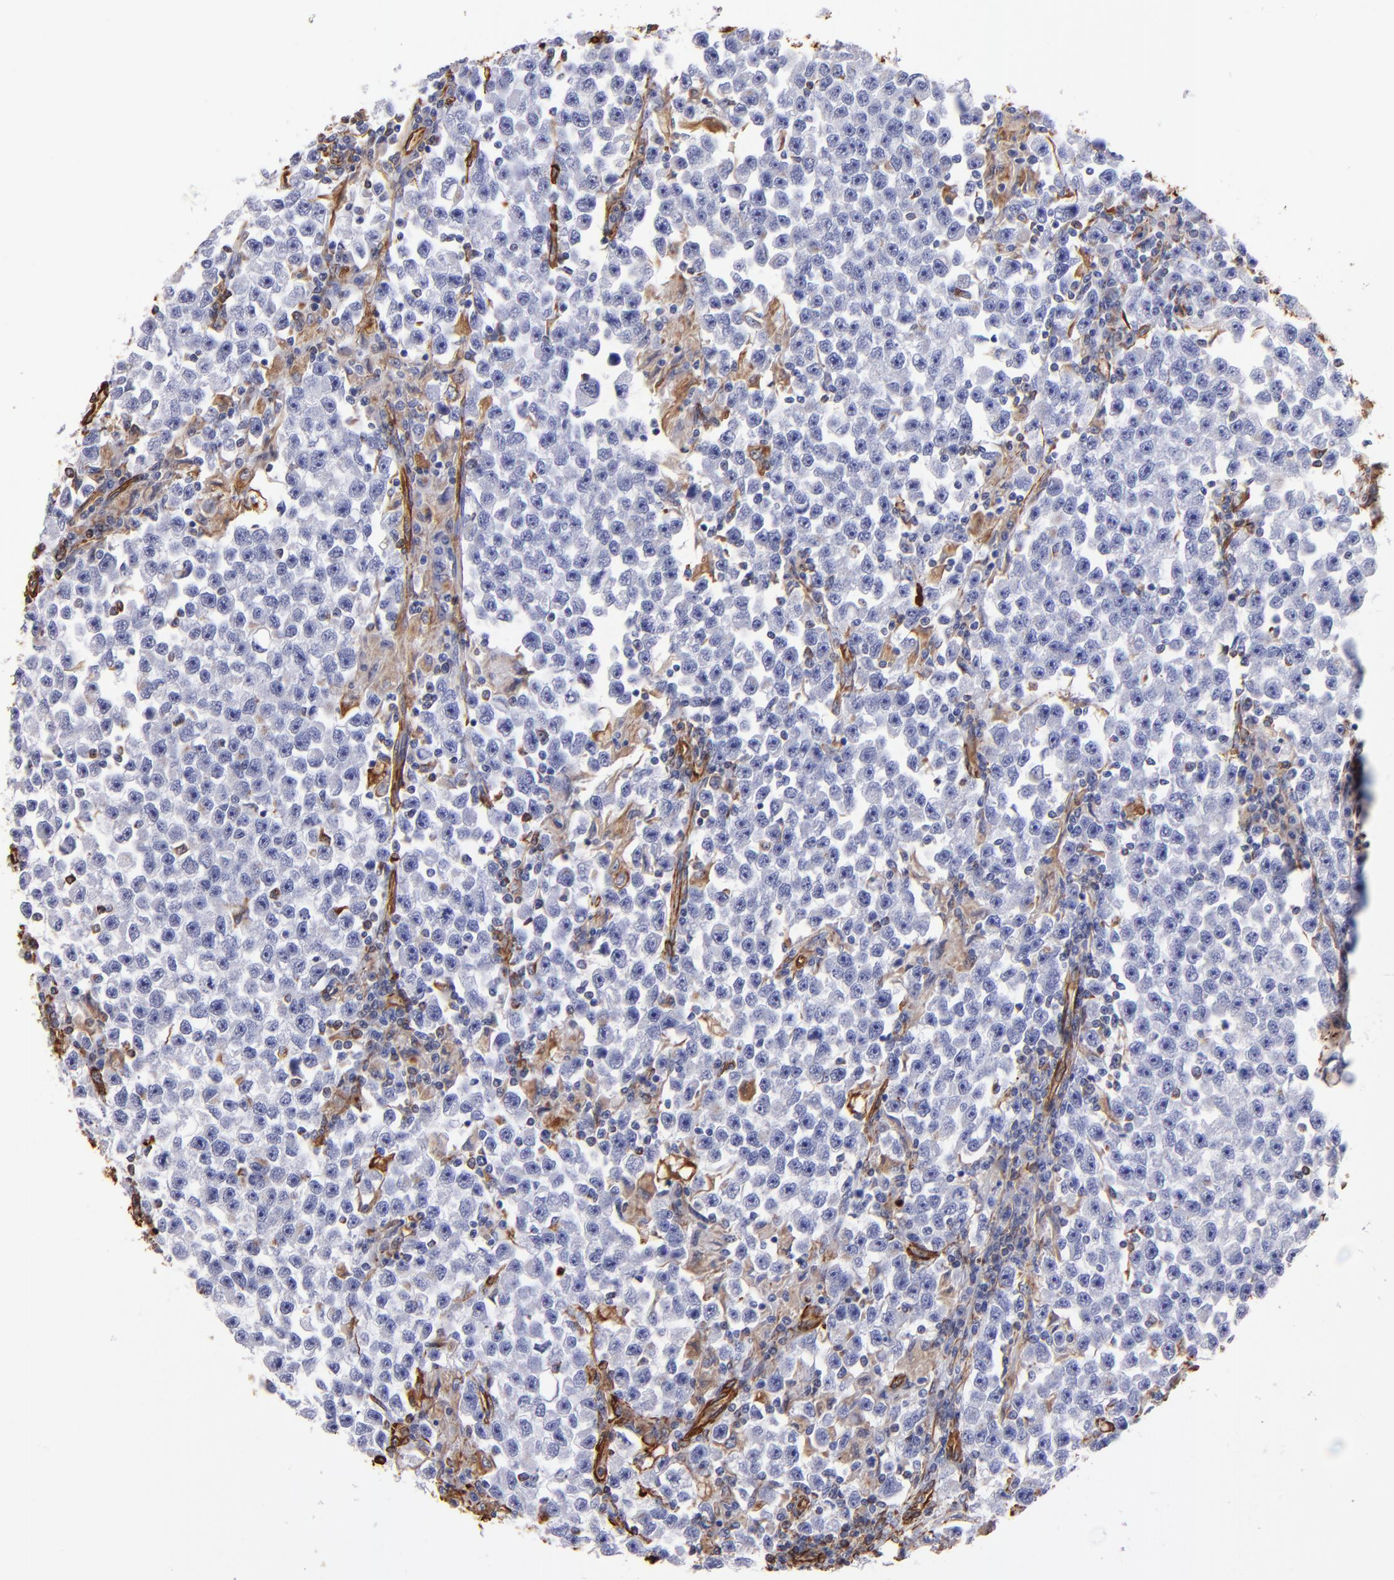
{"staining": {"intensity": "moderate", "quantity": "<25%", "location": "cytoplasmic/membranous"}, "tissue": "testis cancer", "cell_type": "Tumor cells", "image_type": "cancer", "snomed": [{"axis": "morphology", "description": "Seminoma, NOS"}, {"axis": "topography", "description": "Testis"}], "caption": "A brown stain shows moderate cytoplasmic/membranous staining of a protein in testis seminoma tumor cells. (DAB (3,3'-diaminobenzidine) = brown stain, brightfield microscopy at high magnification).", "gene": "VIM", "patient": {"sex": "male", "age": 33}}